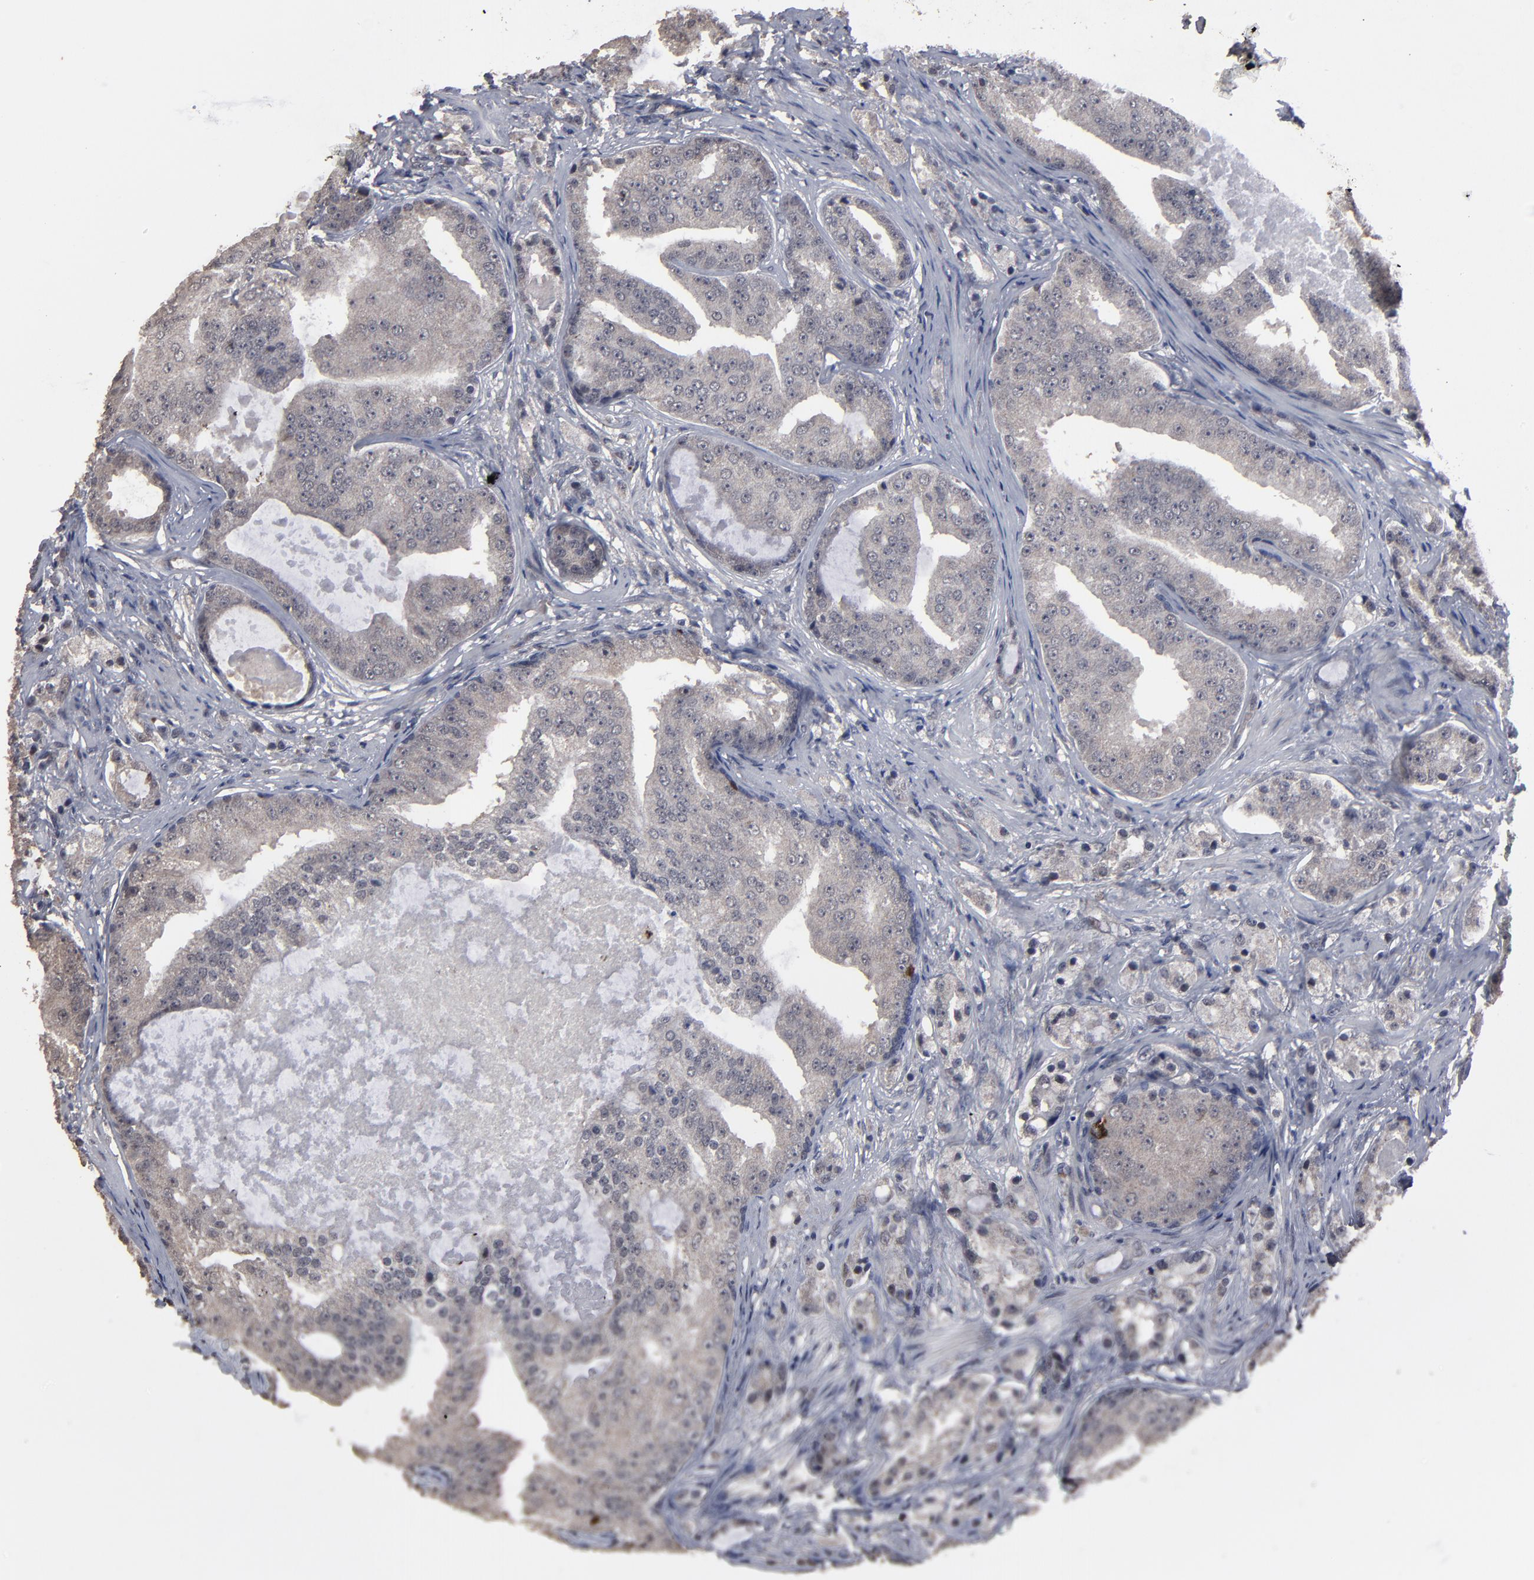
{"staining": {"intensity": "weak", "quantity": ">75%", "location": "cytoplasmic/membranous"}, "tissue": "prostate cancer", "cell_type": "Tumor cells", "image_type": "cancer", "snomed": [{"axis": "morphology", "description": "Adenocarcinoma, High grade"}, {"axis": "topography", "description": "Prostate"}], "caption": "Immunohistochemistry micrograph of prostate cancer (adenocarcinoma (high-grade)) stained for a protein (brown), which exhibits low levels of weak cytoplasmic/membranous positivity in about >75% of tumor cells.", "gene": "SLC22A17", "patient": {"sex": "male", "age": 68}}